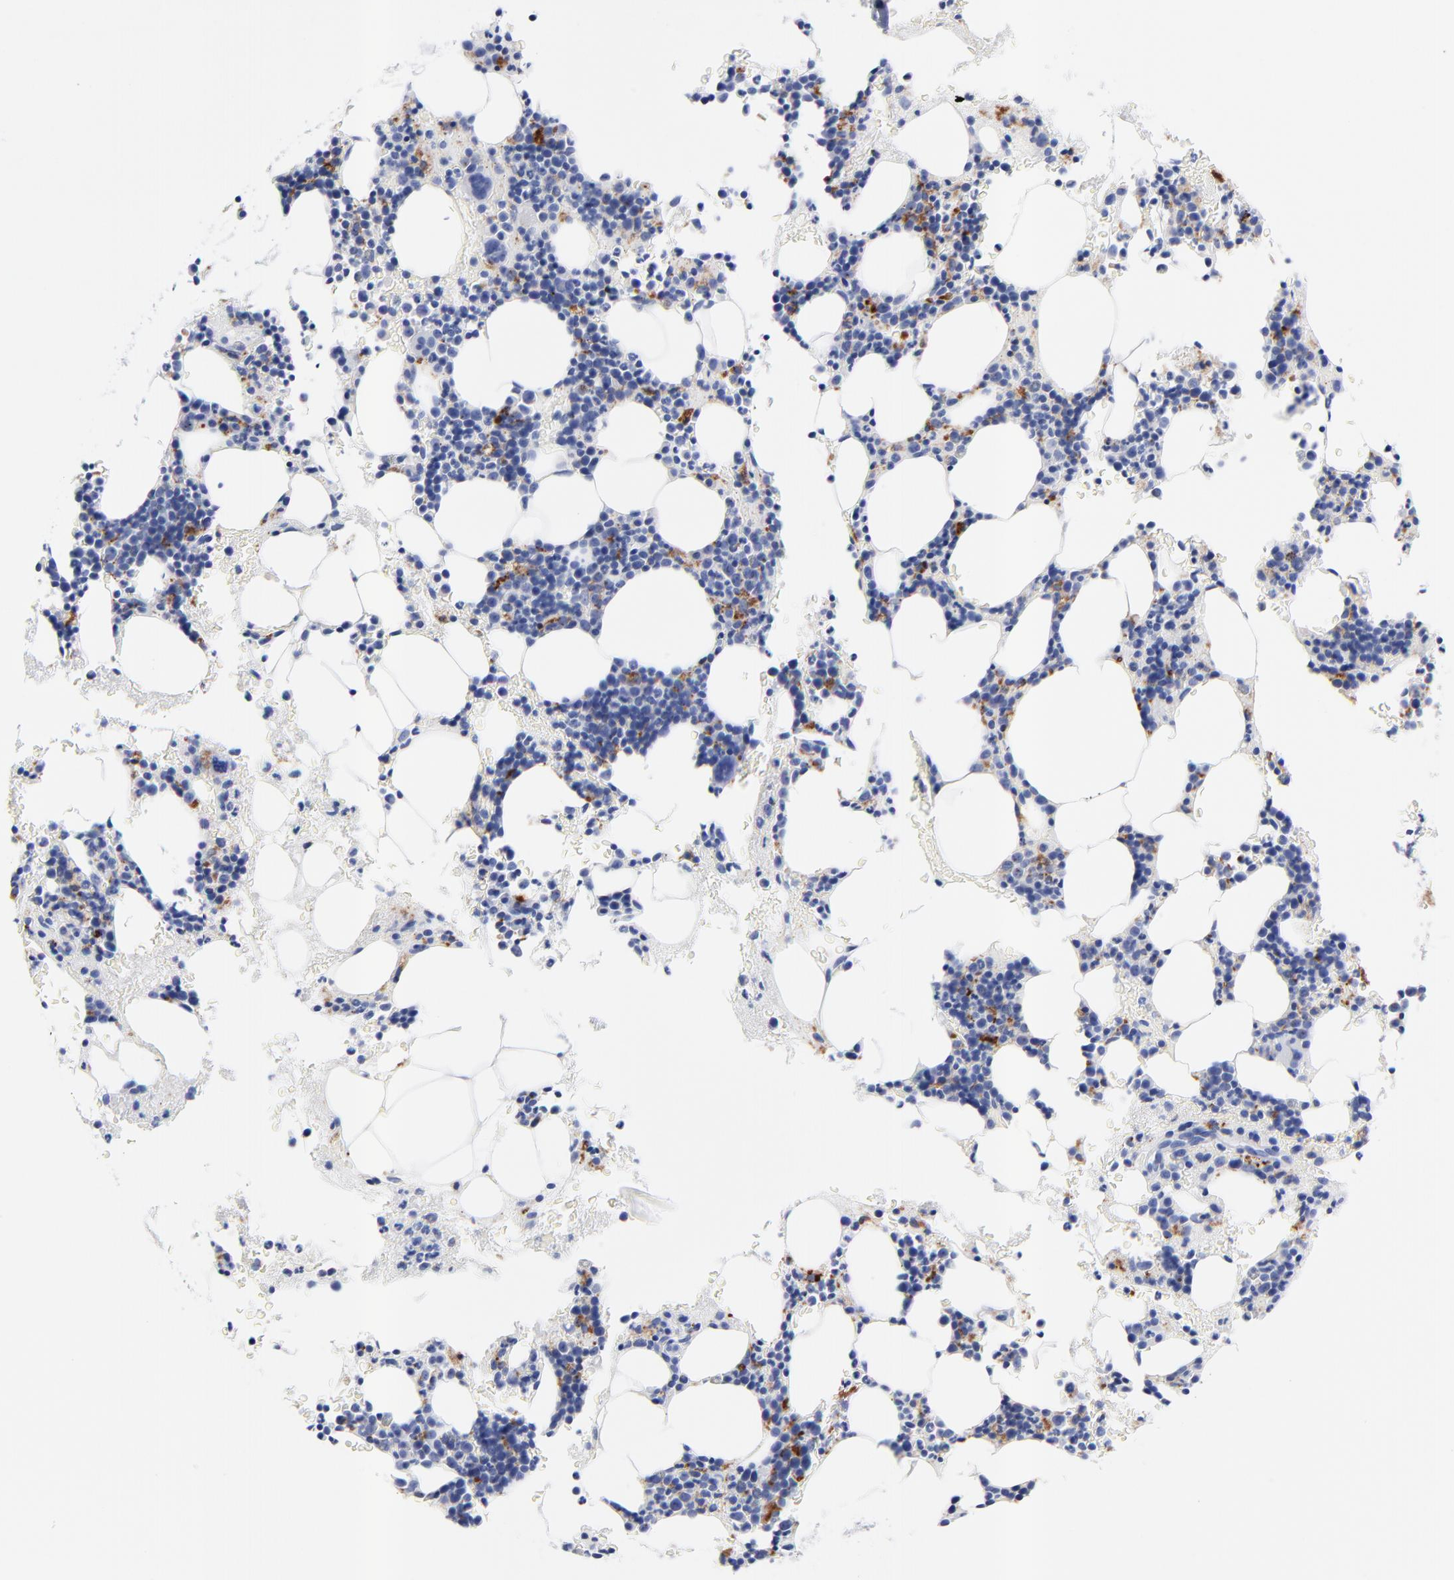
{"staining": {"intensity": "strong", "quantity": "<25%", "location": "cytoplasmic/membranous"}, "tissue": "bone marrow", "cell_type": "Hematopoietic cells", "image_type": "normal", "snomed": [{"axis": "morphology", "description": "Normal tissue, NOS"}, {"axis": "topography", "description": "Bone marrow"}], "caption": "A histopathology image showing strong cytoplasmic/membranous positivity in about <25% of hematopoietic cells in benign bone marrow, as visualized by brown immunohistochemical staining.", "gene": "CPVL", "patient": {"sex": "male", "age": 78}}